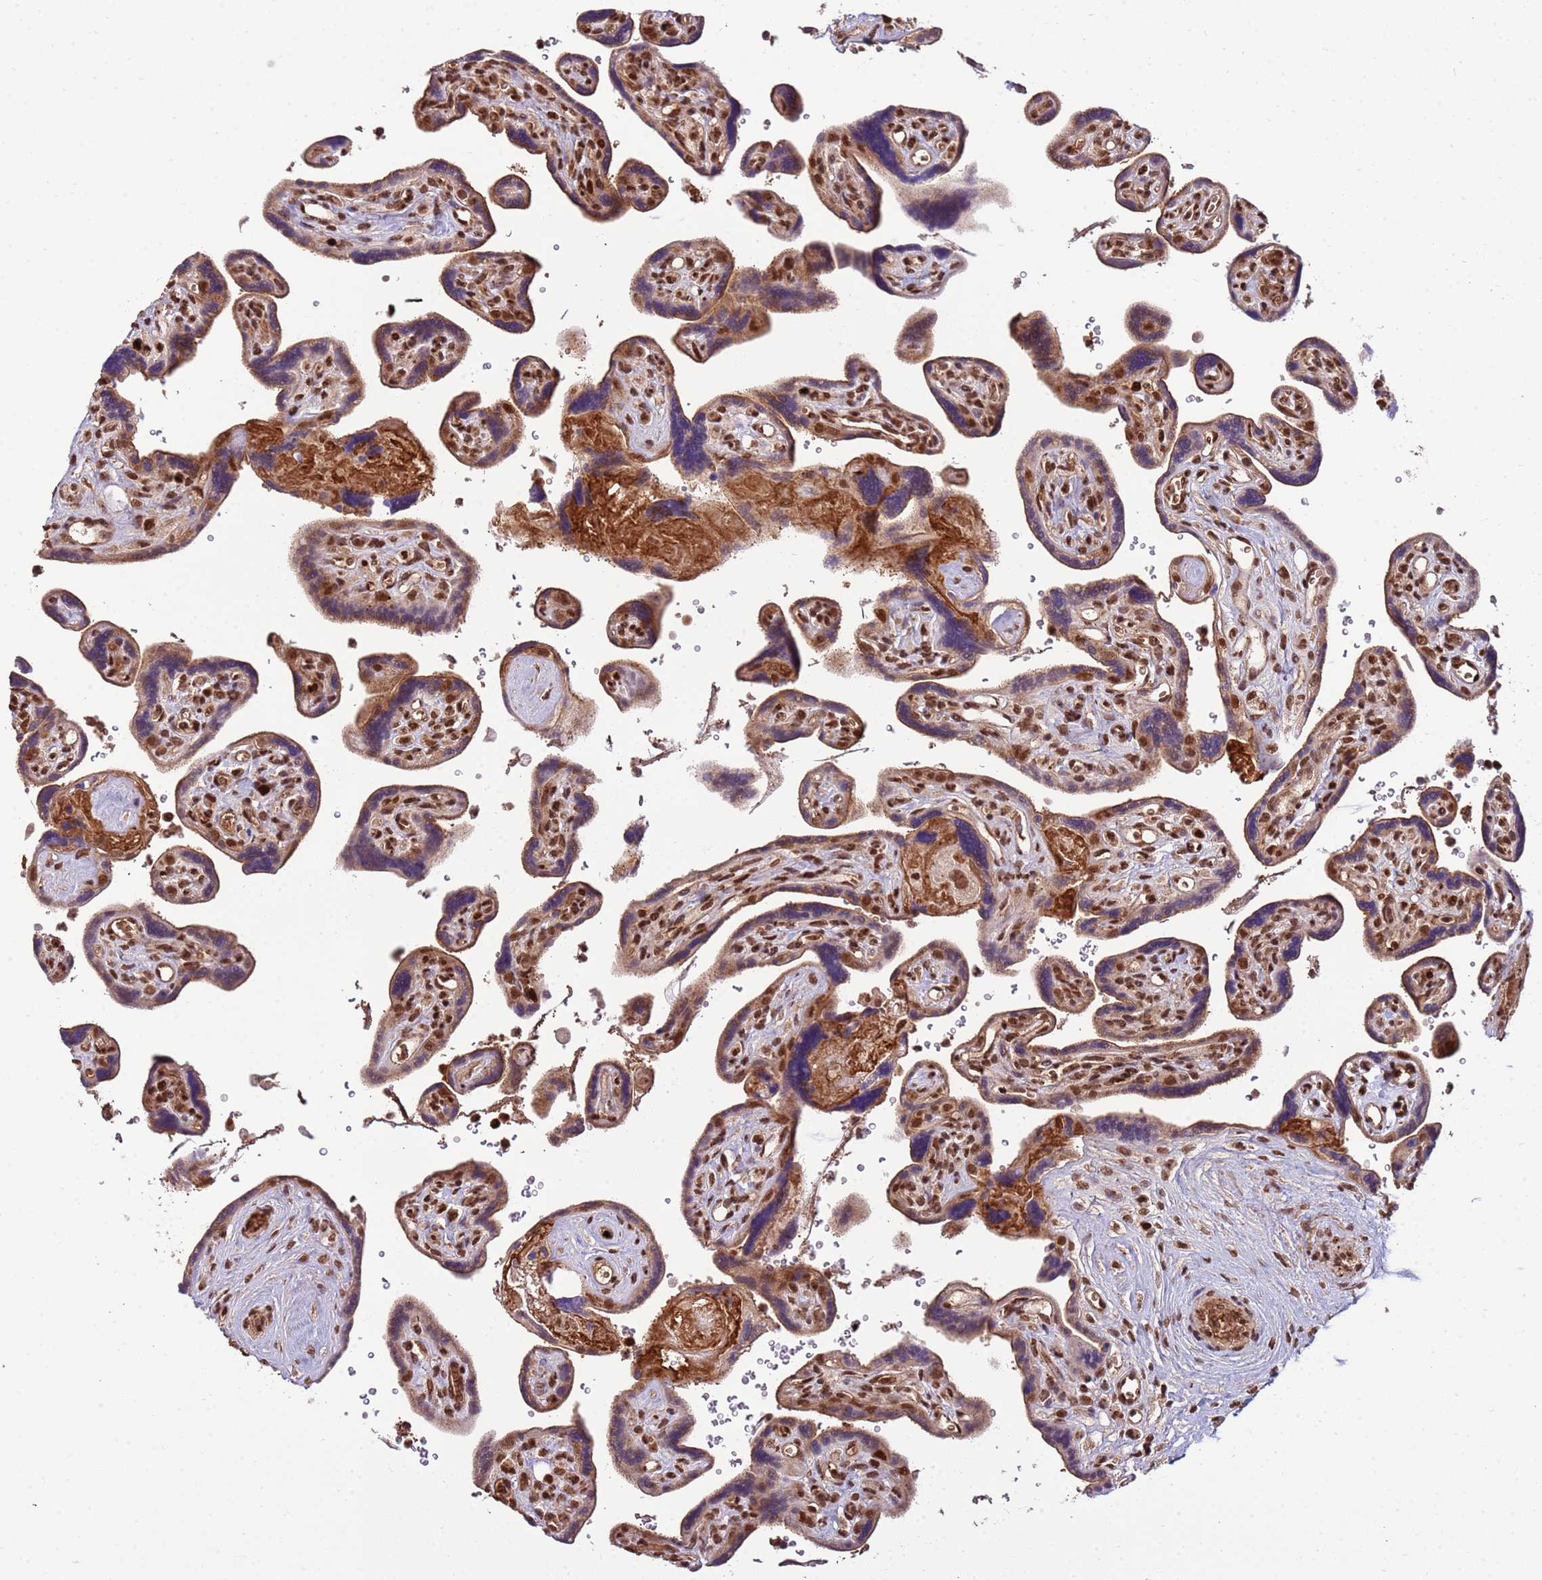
{"staining": {"intensity": "moderate", "quantity": ">75%", "location": "nuclear"}, "tissue": "placenta", "cell_type": "Decidual cells", "image_type": "normal", "snomed": [{"axis": "morphology", "description": "Normal tissue, NOS"}, {"axis": "topography", "description": "Placenta"}], "caption": "Placenta was stained to show a protein in brown. There is medium levels of moderate nuclear staining in approximately >75% of decidual cells. The protein is shown in brown color, while the nuclei are stained blue.", "gene": "ZBTB12", "patient": {"sex": "female", "age": 39}}